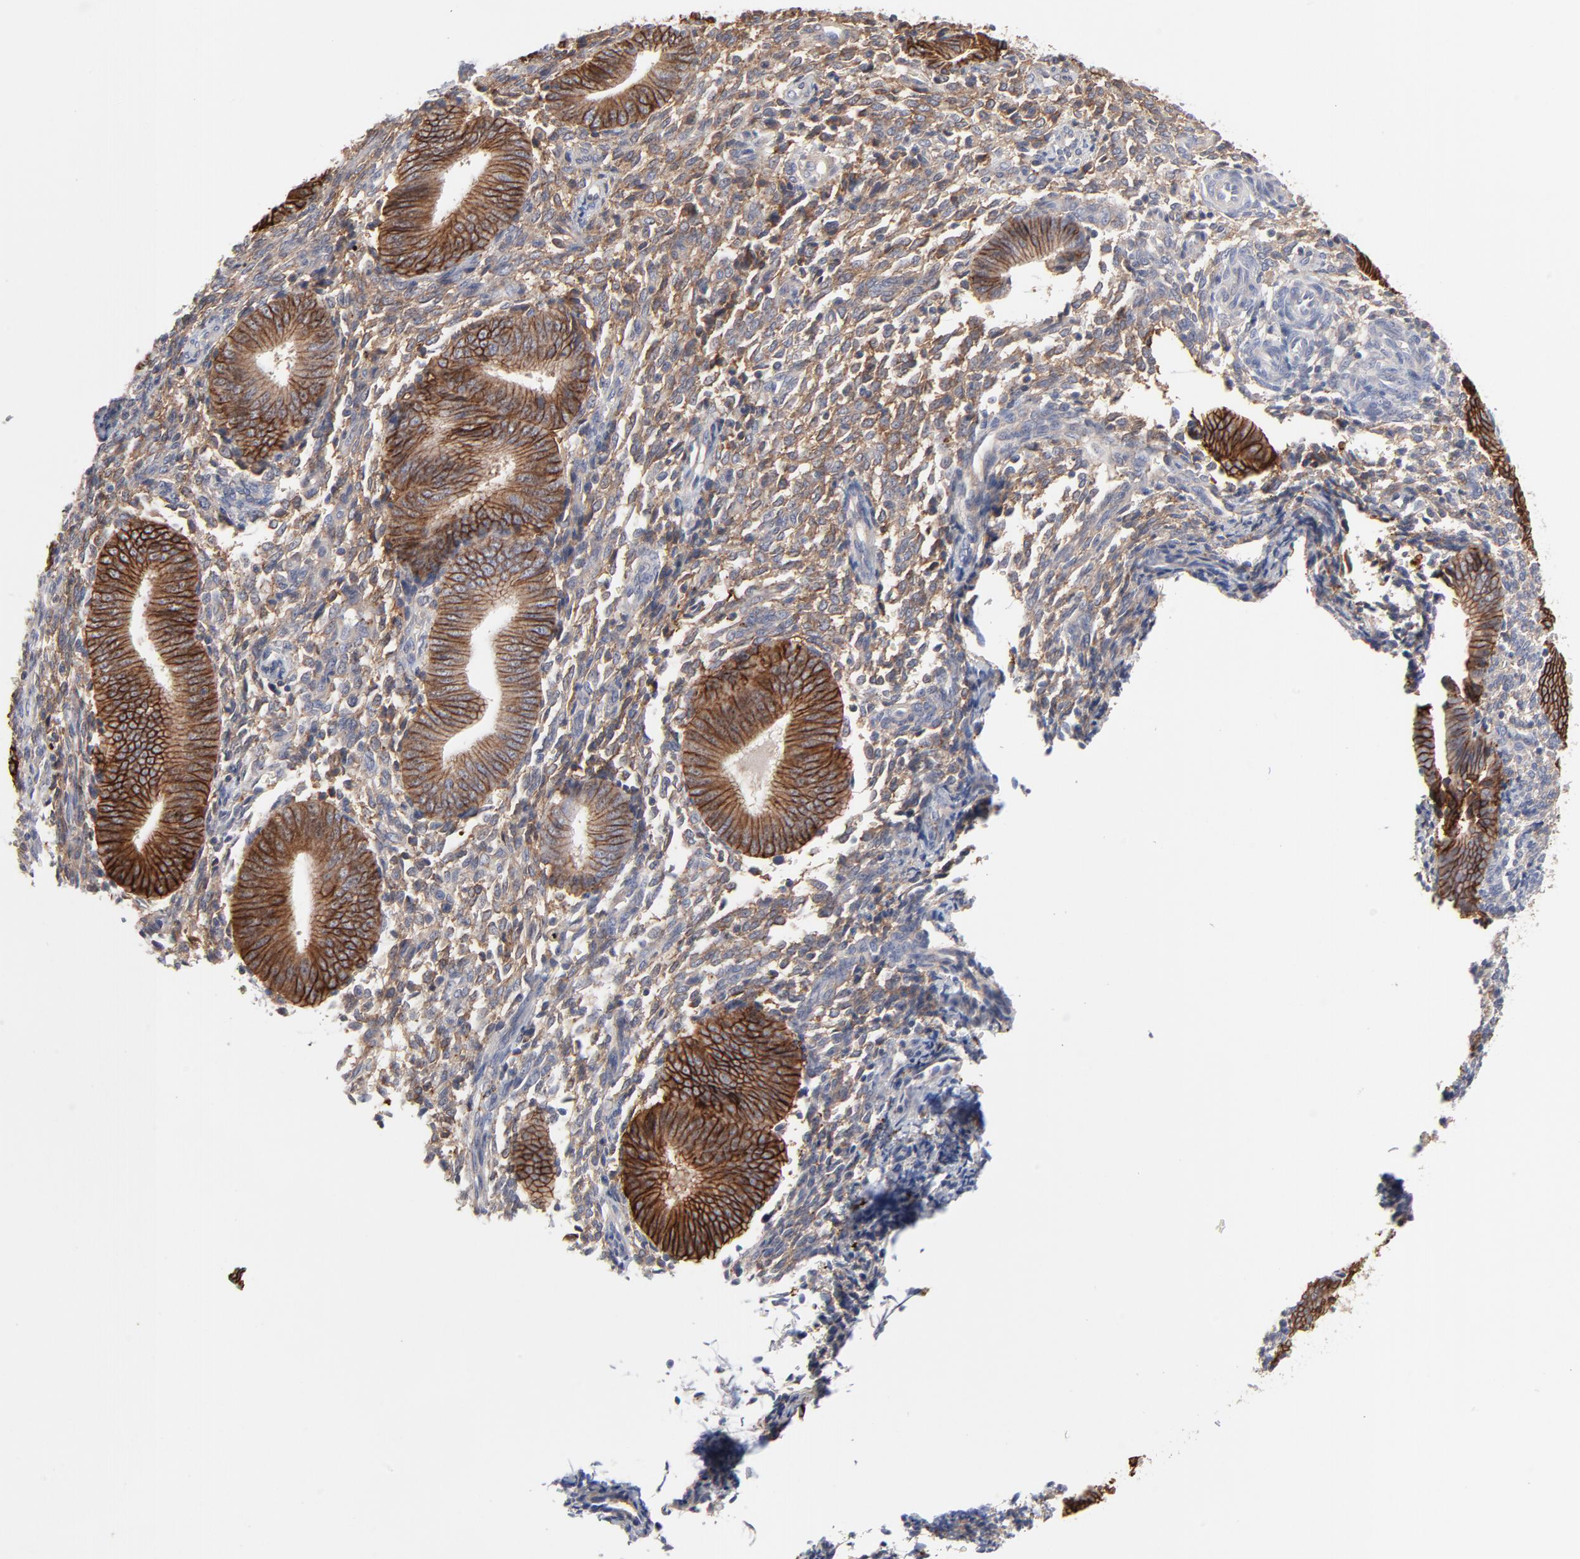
{"staining": {"intensity": "moderate", "quantity": "25%-75%", "location": "cytoplasmic/membranous"}, "tissue": "endometrium", "cell_type": "Cells in endometrial stroma", "image_type": "normal", "snomed": [{"axis": "morphology", "description": "Normal tissue, NOS"}, {"axis": "topography", "description": "Uterus"}, {"axis": "topography", "description": "Endometrium"}], "caption": "A medium amount of moderate cytoplasmic/membranous expression is identified in approximately 25%-75% of cells in endometrial stroma in benign endometrium. The protein is stained brown, and the nuclei are stained in blue (DAB IHC with brightfield microscopy, high magnification).", "gene": "SLC16A1", "patient": {"sex": "female", "age": 33}}